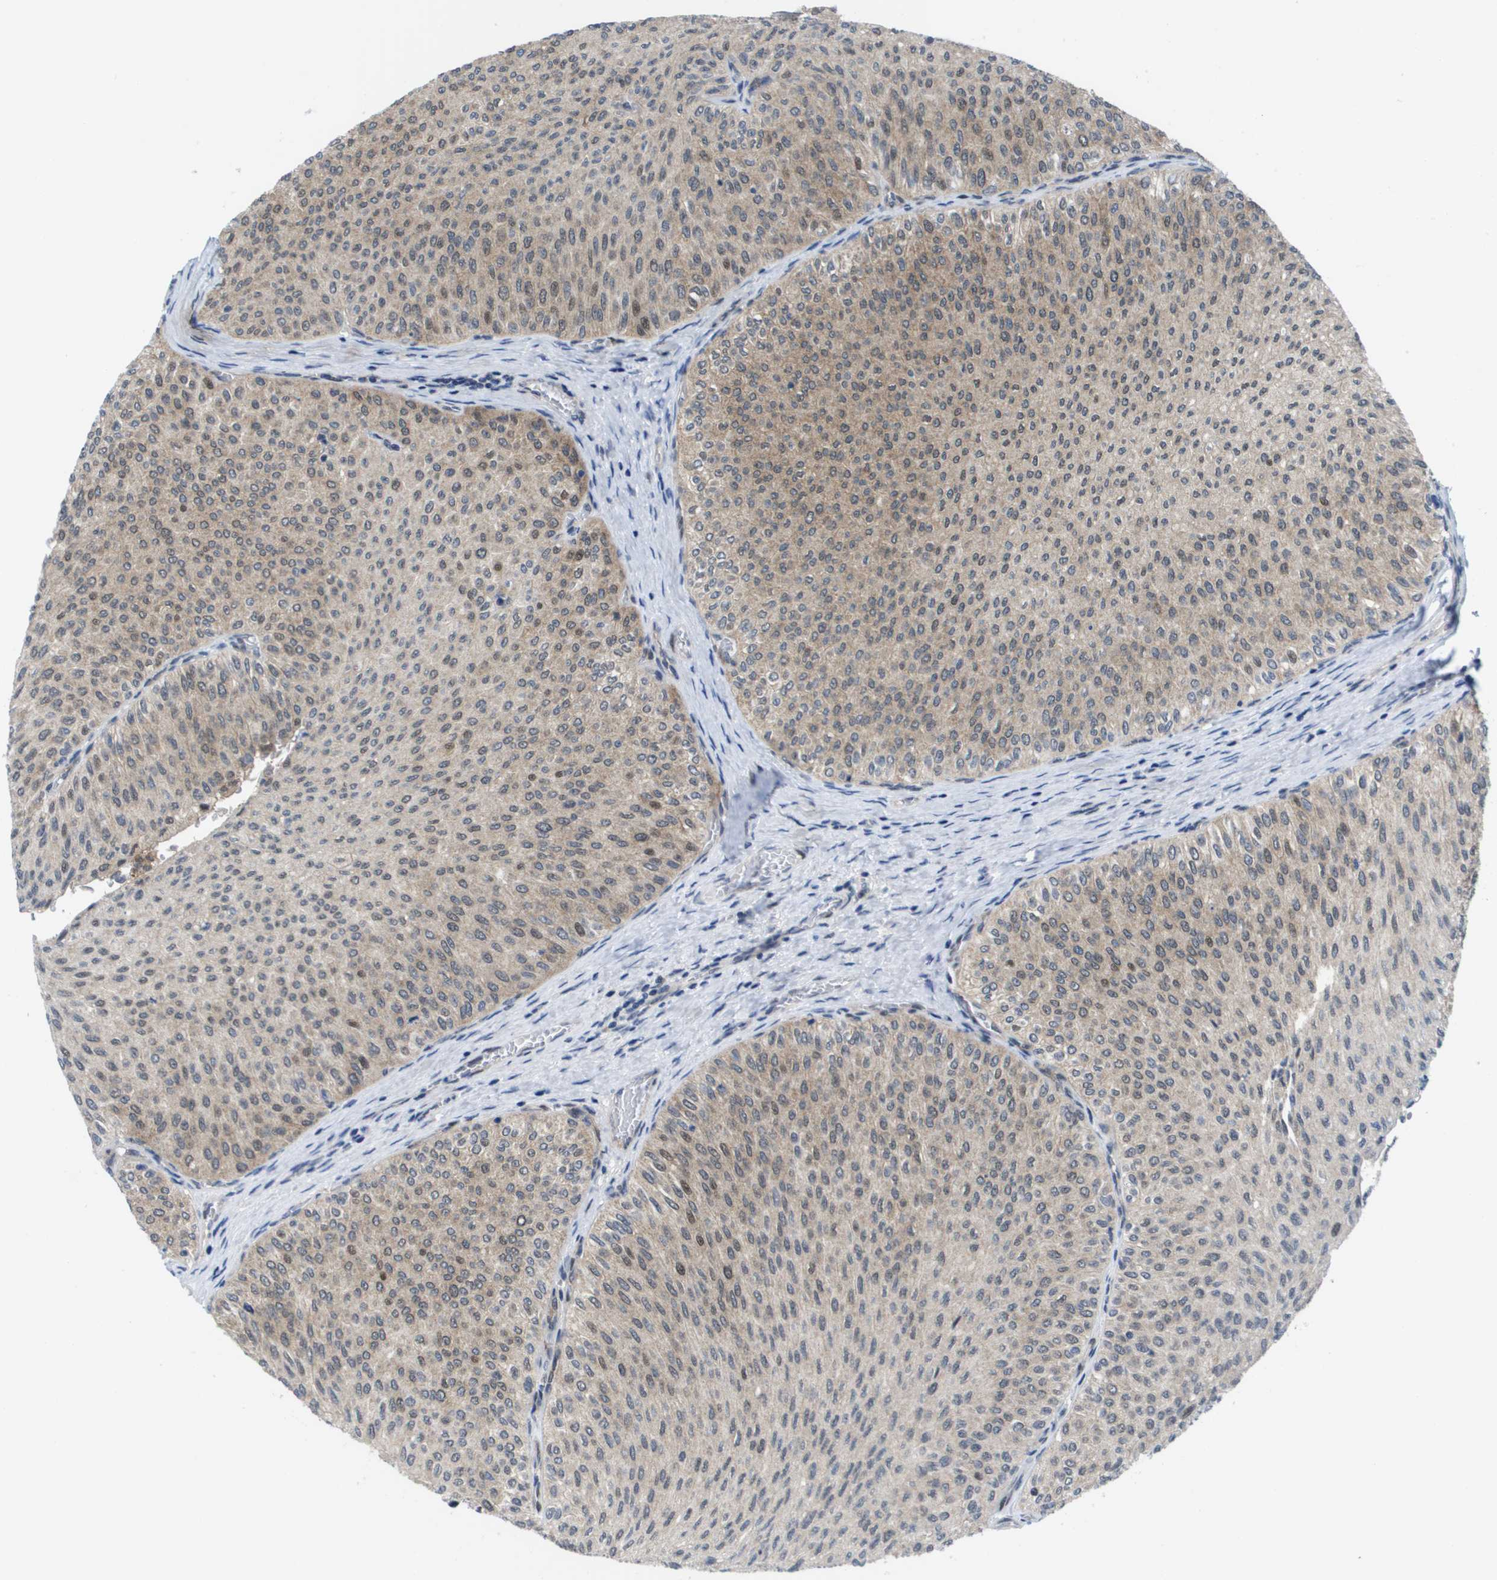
{"staining": {"intensity": "moderate", "quantity": ">75%", "location": "cytoplasmic/membranous,nuclear"}, "tissue": "urothelial cancer", "cell_type": "Tumor cells", "image_type": "cancer", "snomed": [{"axis": "morphology", "description": "Urothelial carcinoma, Low grade"}, {"axis": "topography", "description": "Urinary bladder"}], "caption": "Immunohistochemical staining of human urothelial carcinoma (low-grade) shows medium levels of moderate cytoplasmic/membranous and nuclear protein staining in approximately >75% of tumor cells.", "gene": "FKBP4", "patient": {"sex": "male", "age": 78}}